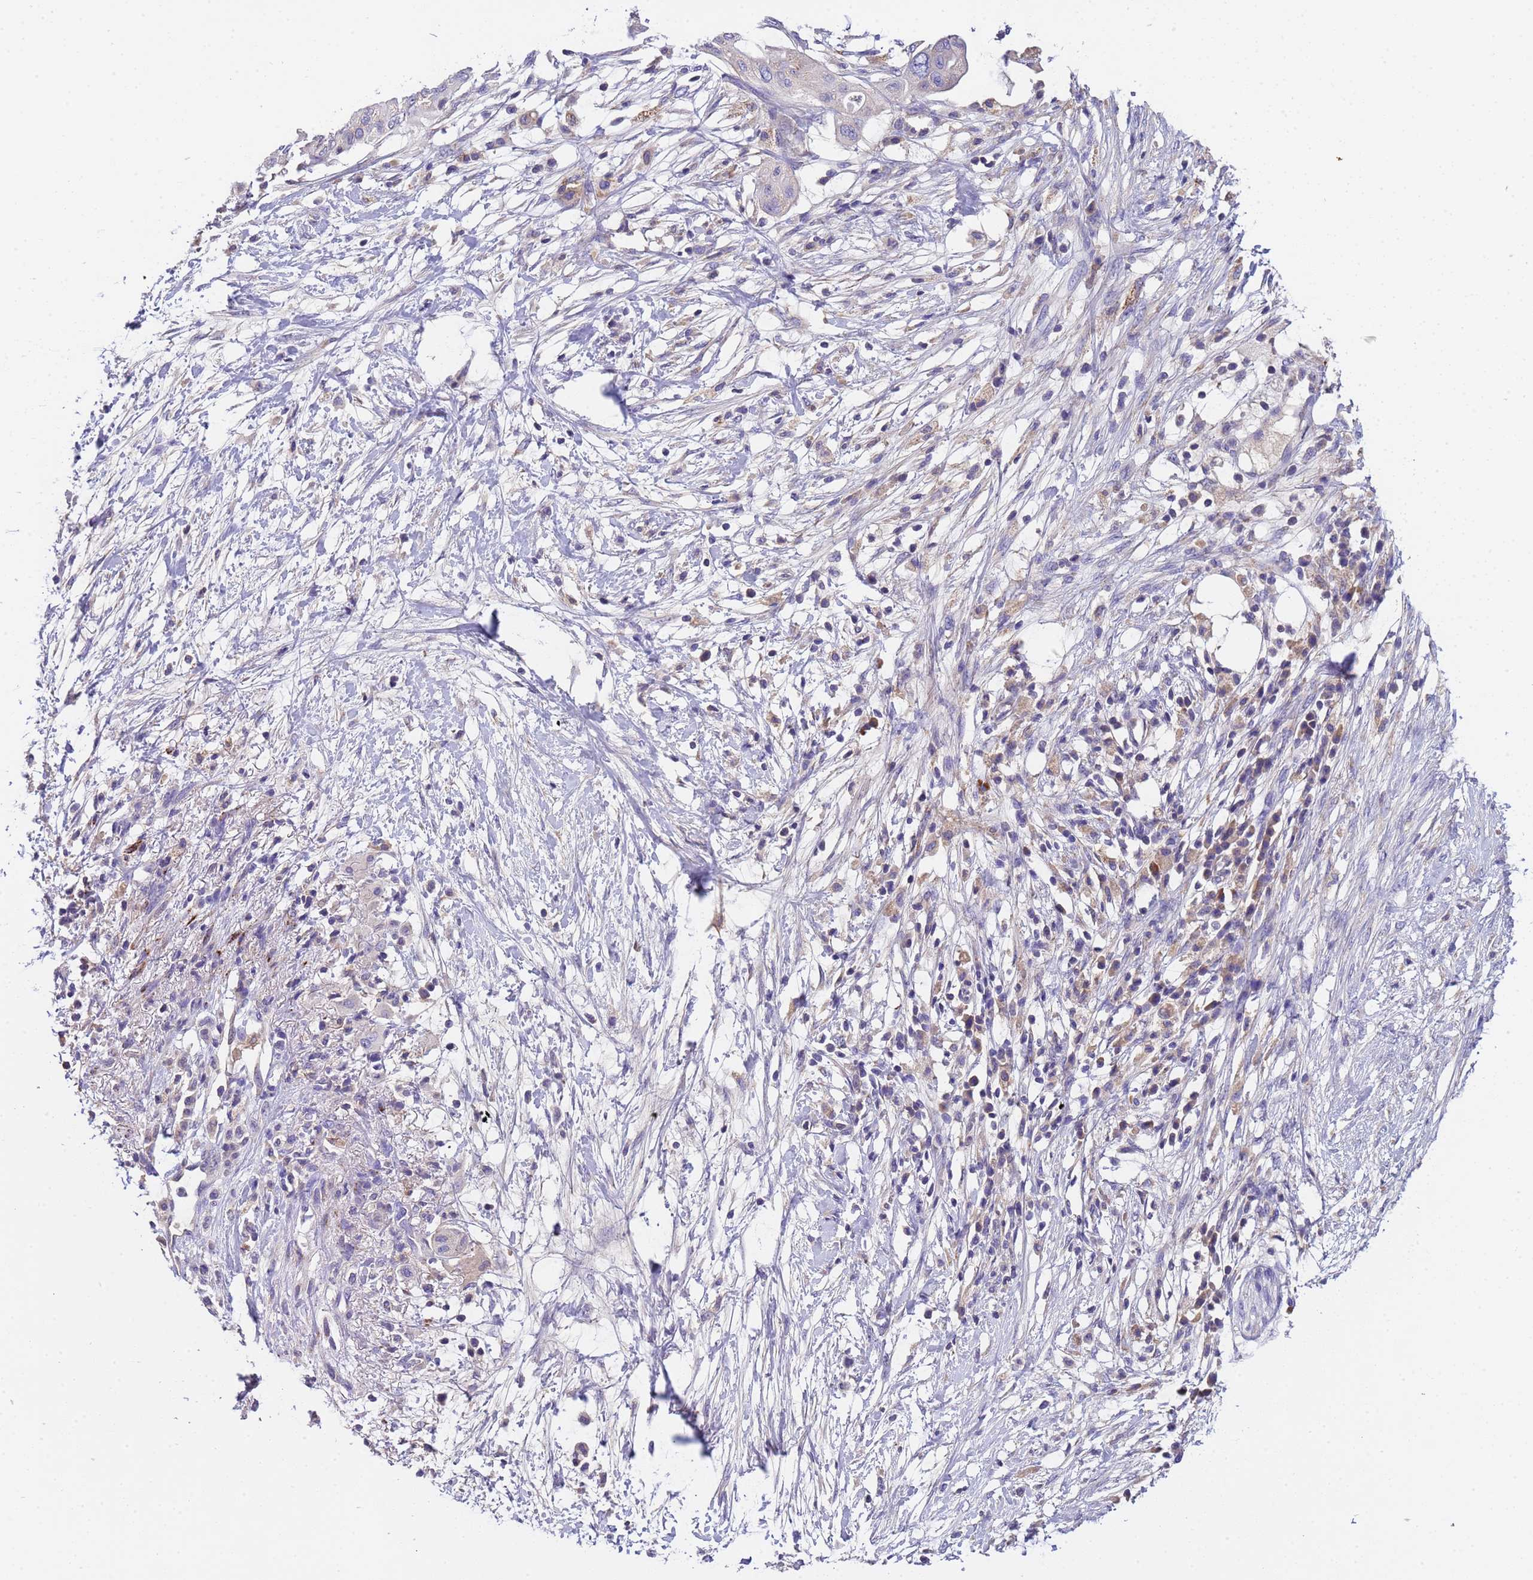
{"staining": {"intensity": "negative", "quantity": "none", "location": "none"}, "tissue": "pancreatic cancer", "cell_type": "Tumor cells", "image_type": "cancer", "snomed": [{"axis": "morphology", "description": "Adenocarcinoma, NOS"}, {"axis": "topography", "description": "Pancreas"}], "caption": "Immunohistochemistry (IHC) micrograph of neoplastic tissue: adenocarcinoma (pancreatic) stained with DAB exhibits no significant protein positivity in tumor cells. (DAB (3,3'-diaminobenzidine) immunohistochemistry (IHC), high magnification).", "gene": "SLC24A3", "patient": {"sex": "male", "age": 68}}